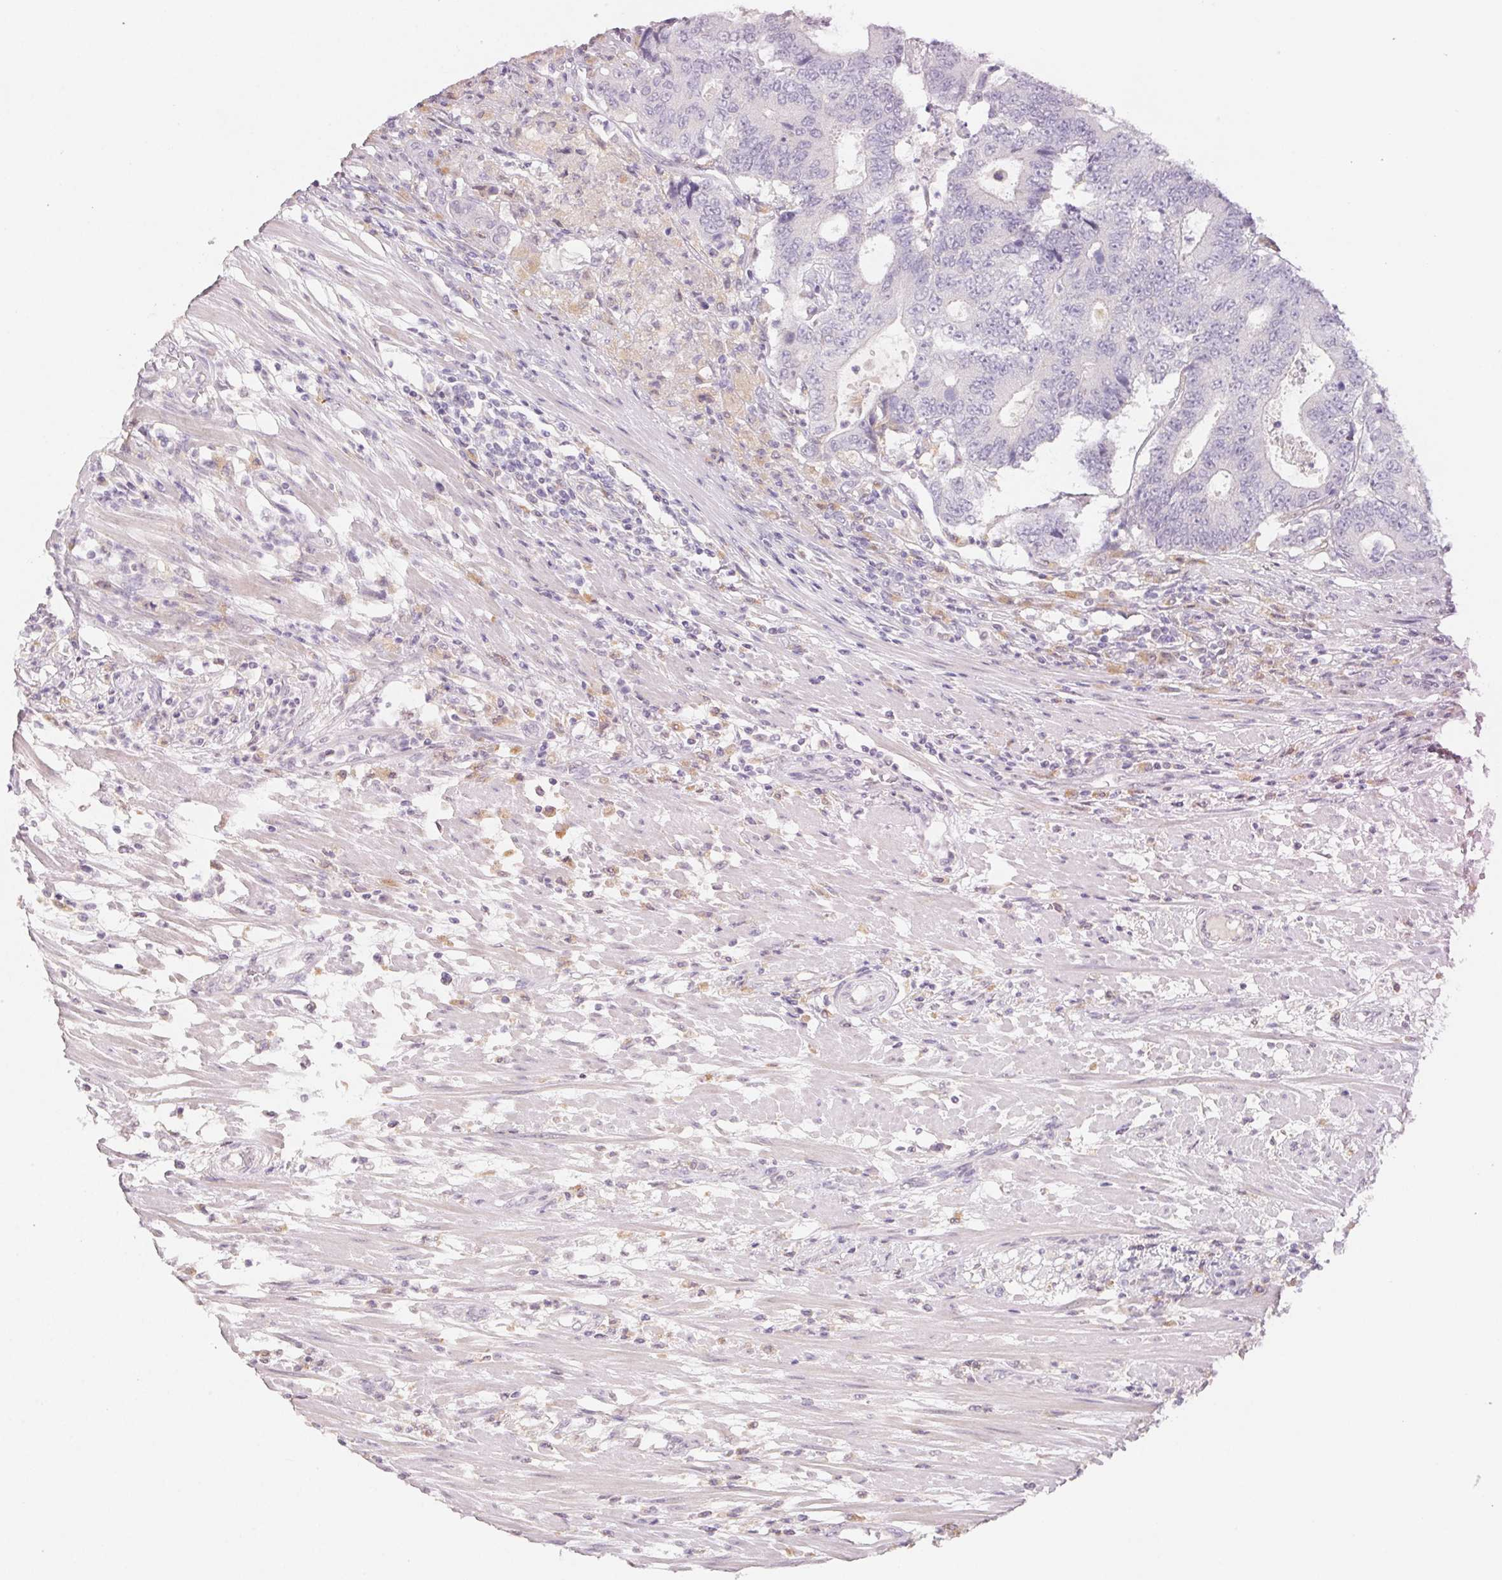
{"staining": {"intensity": "negative", "quantity": "none", "location": "none"}, "tissue": "colorectal cancer", "cell_type": "Tumor cells", "image_type": "cancer", "snomed": [{"axis": "morphology", "description": "Adenocarcinoma, NOS"}, {"axis": "topography", "description": "Colon"}], "caption": "Image shows no protein staining in tumor cells of colorectal cancer (adenocarcinoma) tissue.", "gene": "SLC6A18", "patient": {"sex": "female", "age": 48}}